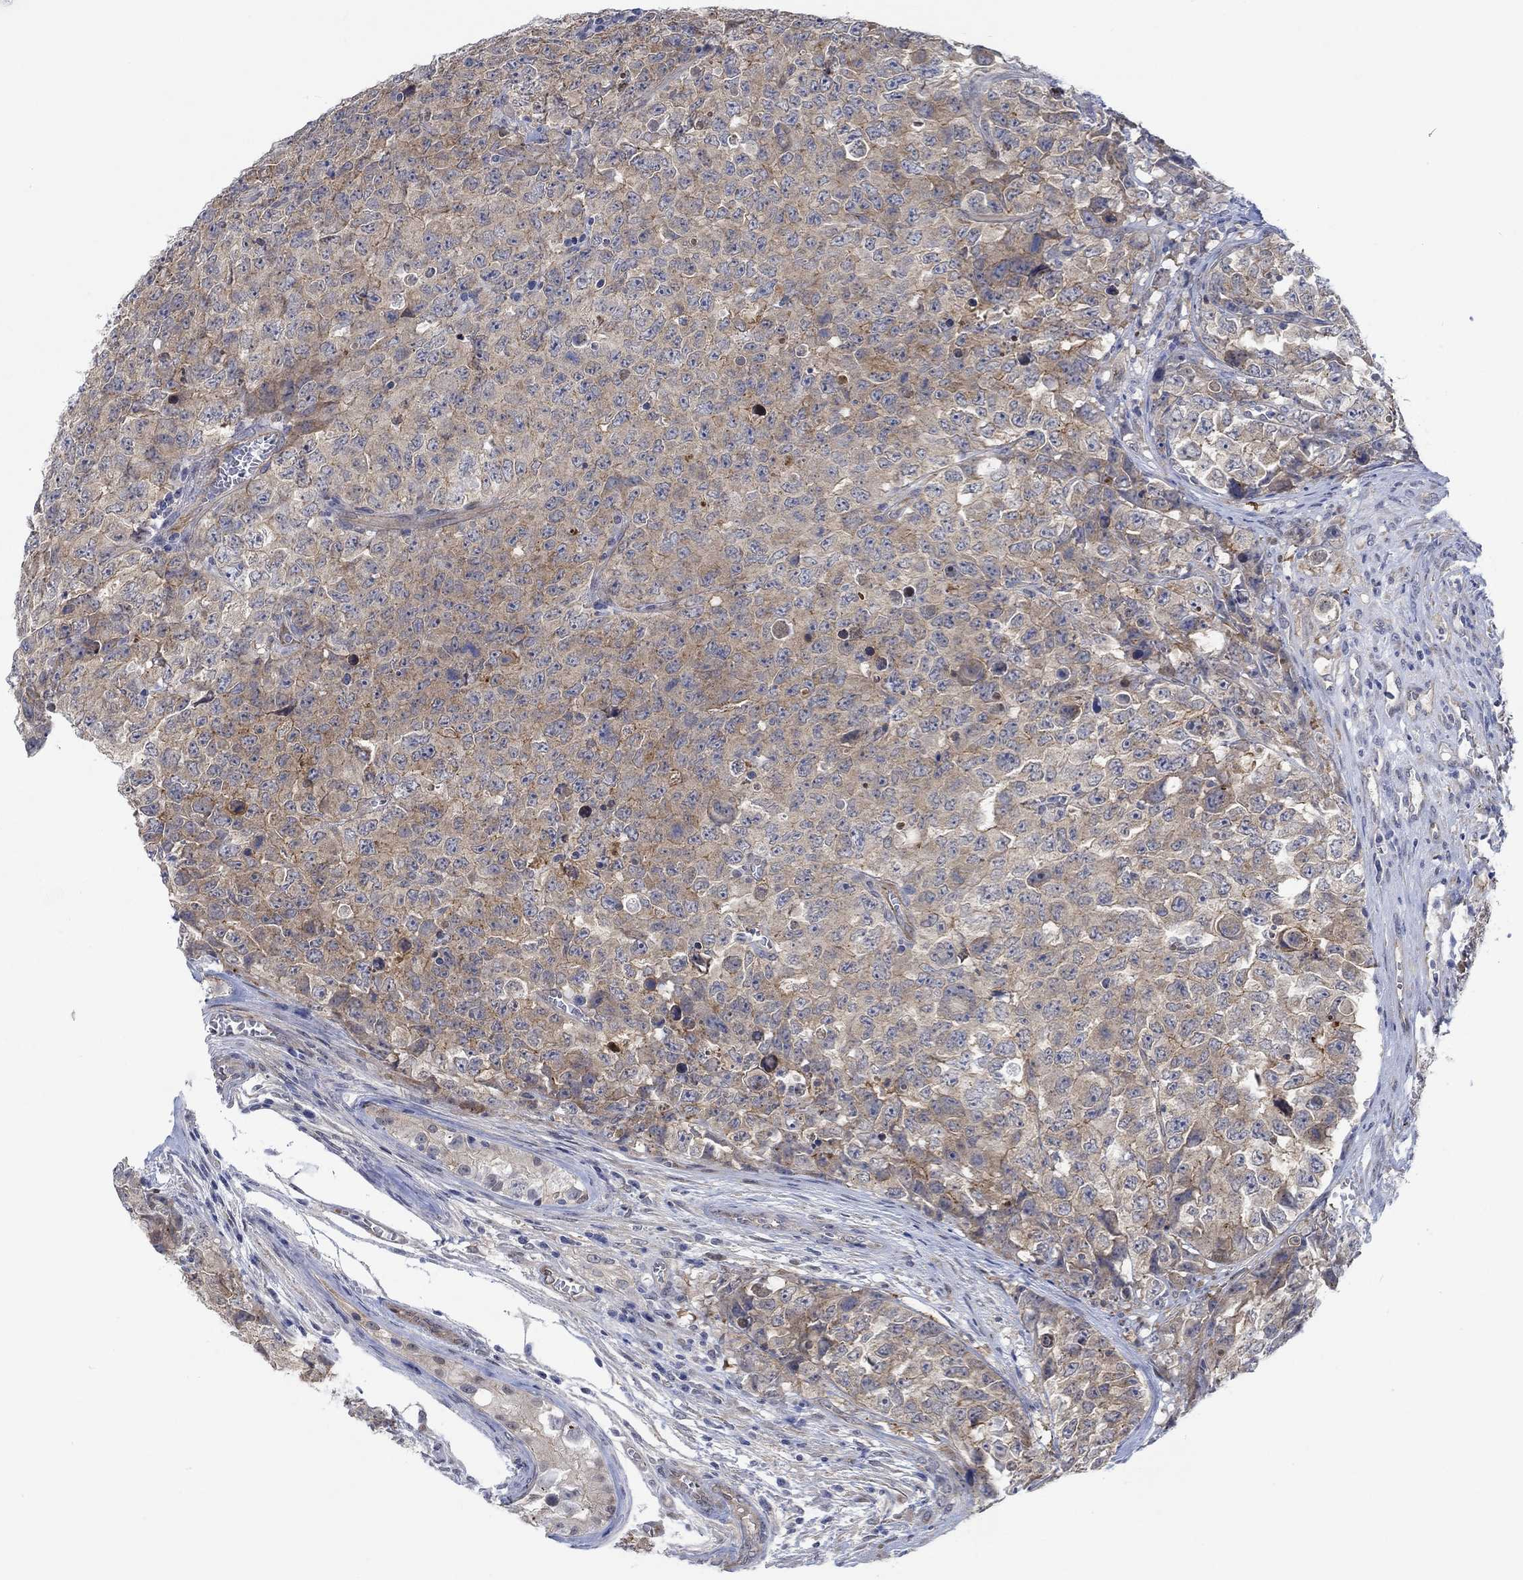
{"staining": {"intensity": "weak", "quantity": "25%-75%", "location": "cytoplasmic/membranous"}, "tissue": "testis cancer", "cell_type": "Tumor cells", "image_type": "cancer", "snomed": [{"axis": "morphology", "description": "Carcinoma, Embryonal, NOS"}, {"axis": "topography", "description": "Testis"}], "caption": "Immunohistochemistry (DAB) staining of testis embryonal carcinoma demonstrates weak cytoplasmic/membranous protein expression in approximately 25%-75% of tumor cells.", "gene": "KCNH8", "patient": {"sex": "male", "age": 23}}